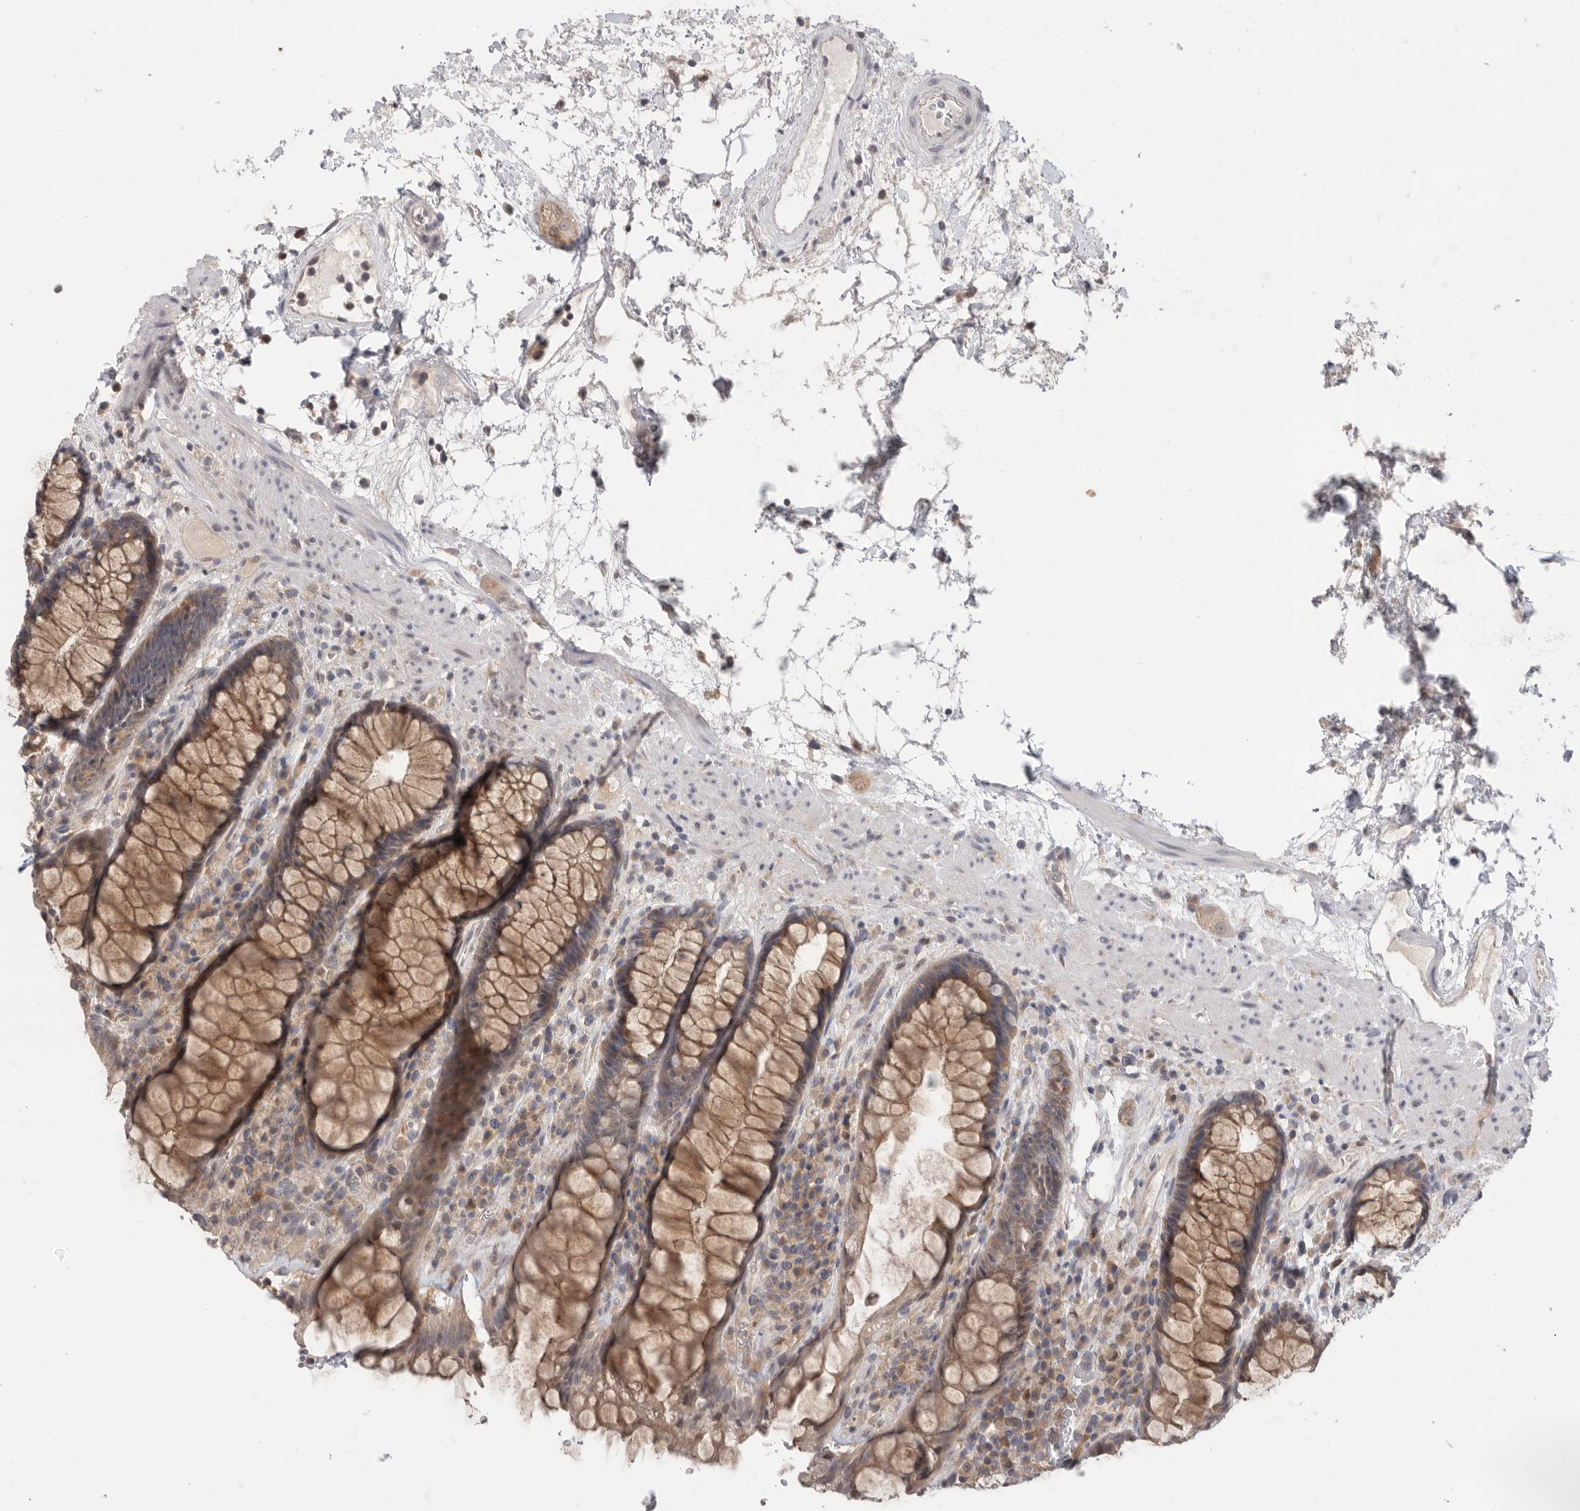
{"staining": {"intensity": "moderate", "quantity": ">75%", "location": "cytoplasmic/membranous"}, "tissue": "rectum", "cell_type": "Glandular cells", "image_type": "normal", "snomed": [{"axis": "morphology", "description": "Normal tissue, NOS"}, {"axis": "topography", "description": "Rectum"}], "caption": "Rectum stained with immunohistochemistry exhibits moderate cytoplasmic/membranous staining in about >75% of glandular cells.", "gene": "KLK5", "patient": {"sex": "male", "age": 64}}